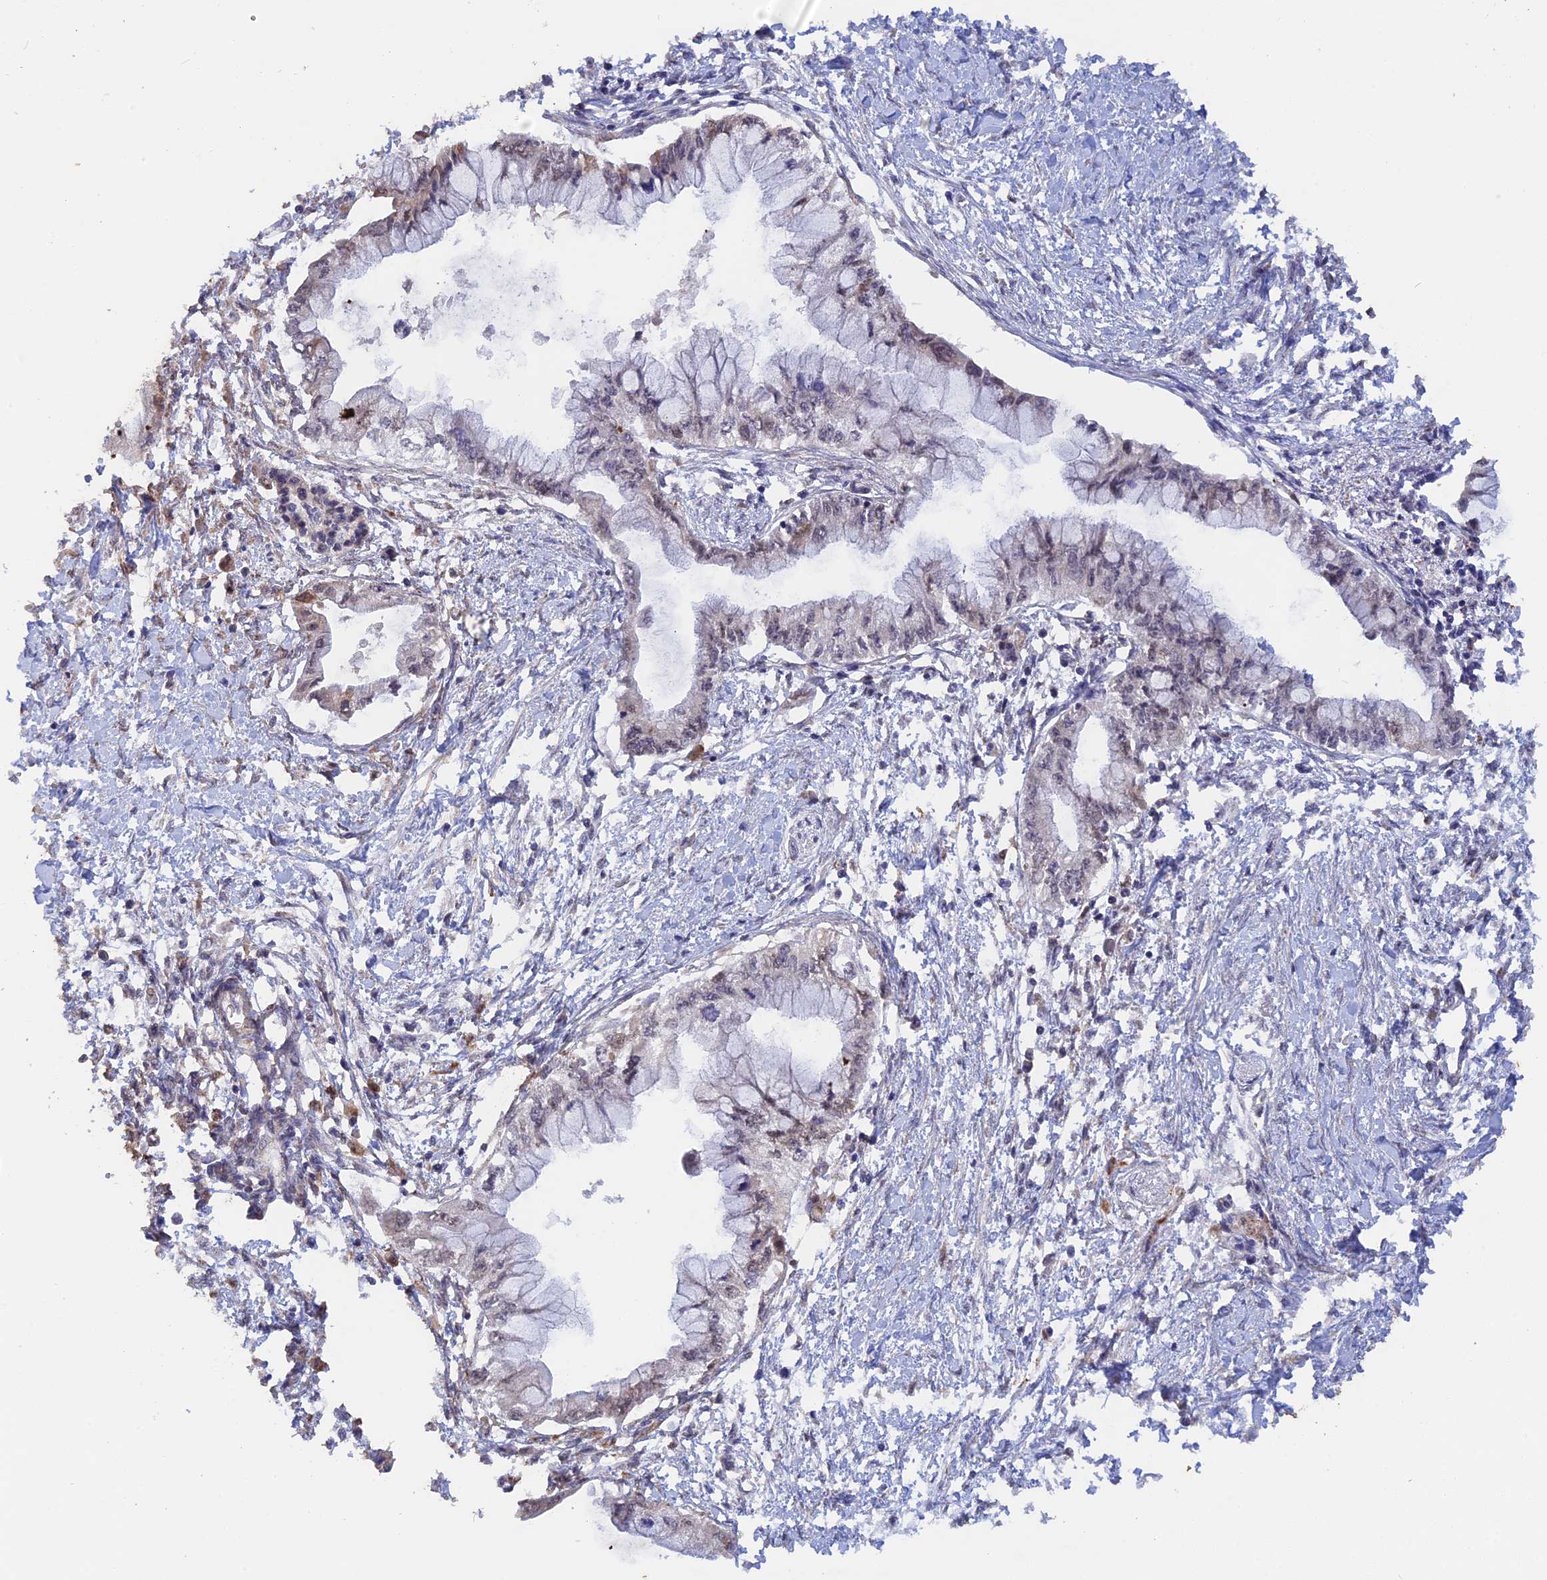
{"staining": {"intensity": "weak", "quantity": "<25%", "location": "cytoplasmic/membranous"}, "tissue": "pancreatic cancer", "cell_type": "Tumor cells", "image_type": "cancer", "snomed": [{"axis": "morphology", "description": "Adenocarcinoma, NOS"}, {"axis": "topography", "description": "Pancreas"}], "caption": "Pancreatic adenocarcinoma was stained to show a protein in brown. There is no significant positivity in tumor cells.", "gene": "FAM210B", "patient": {"sex": "male", "age": 48}}